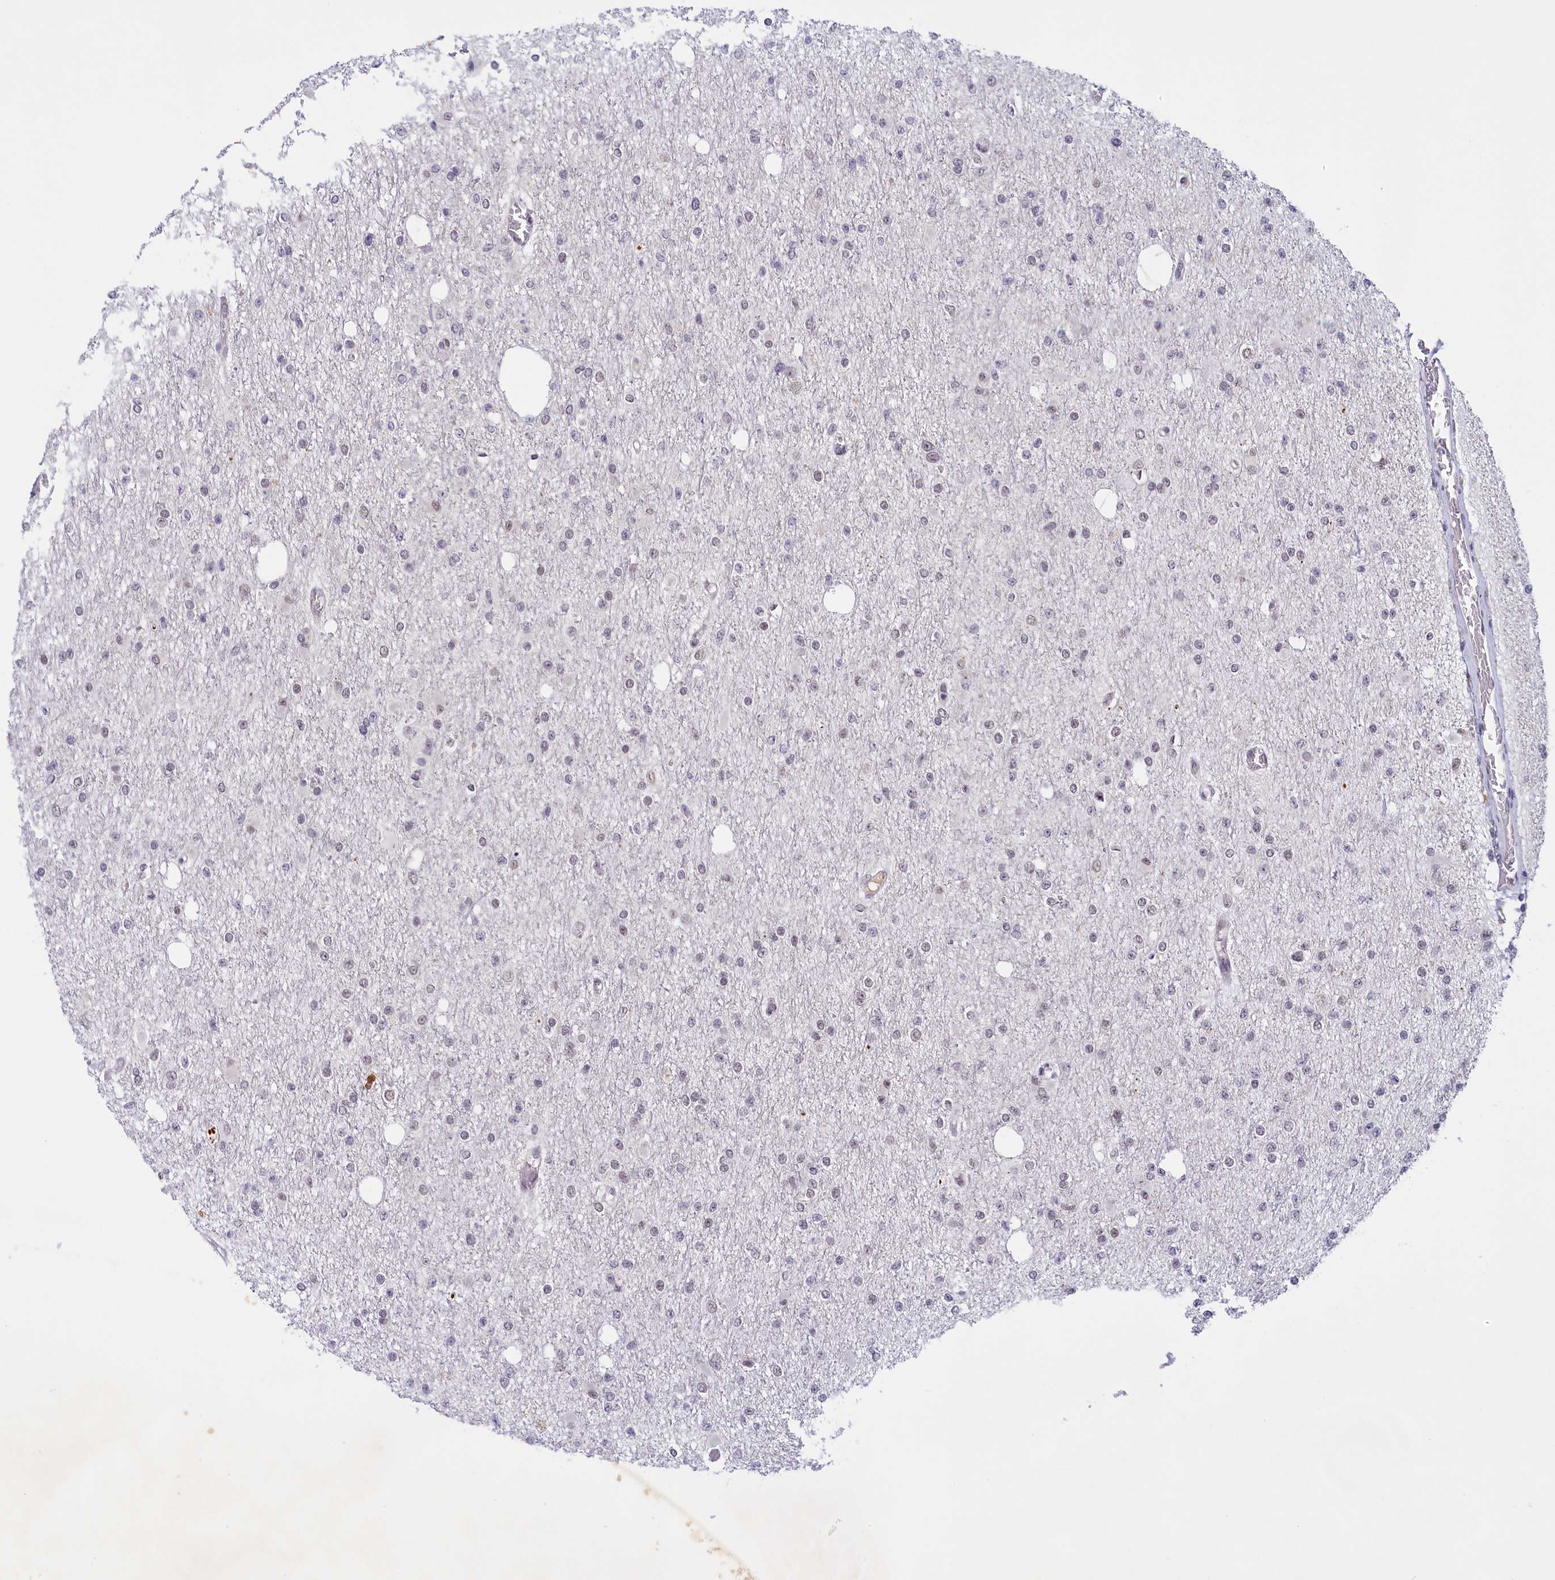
{"staining": {"intensity": "negative", "quantity": "none", "location": "none"}, "tissue": "glioma", "cell_type": "Tumor cells", "image_type": "cancer", "snomed": [{"axis": "morphology", "description": "Glioma, malignant, Low grade"}, {"axis": "topography", "description": "Brain"}], "caption": "Tumor cells show no significant protein positivity in glioma.", "gene": "SEC31B", "patient": {"sex": "female", "age": 22}}